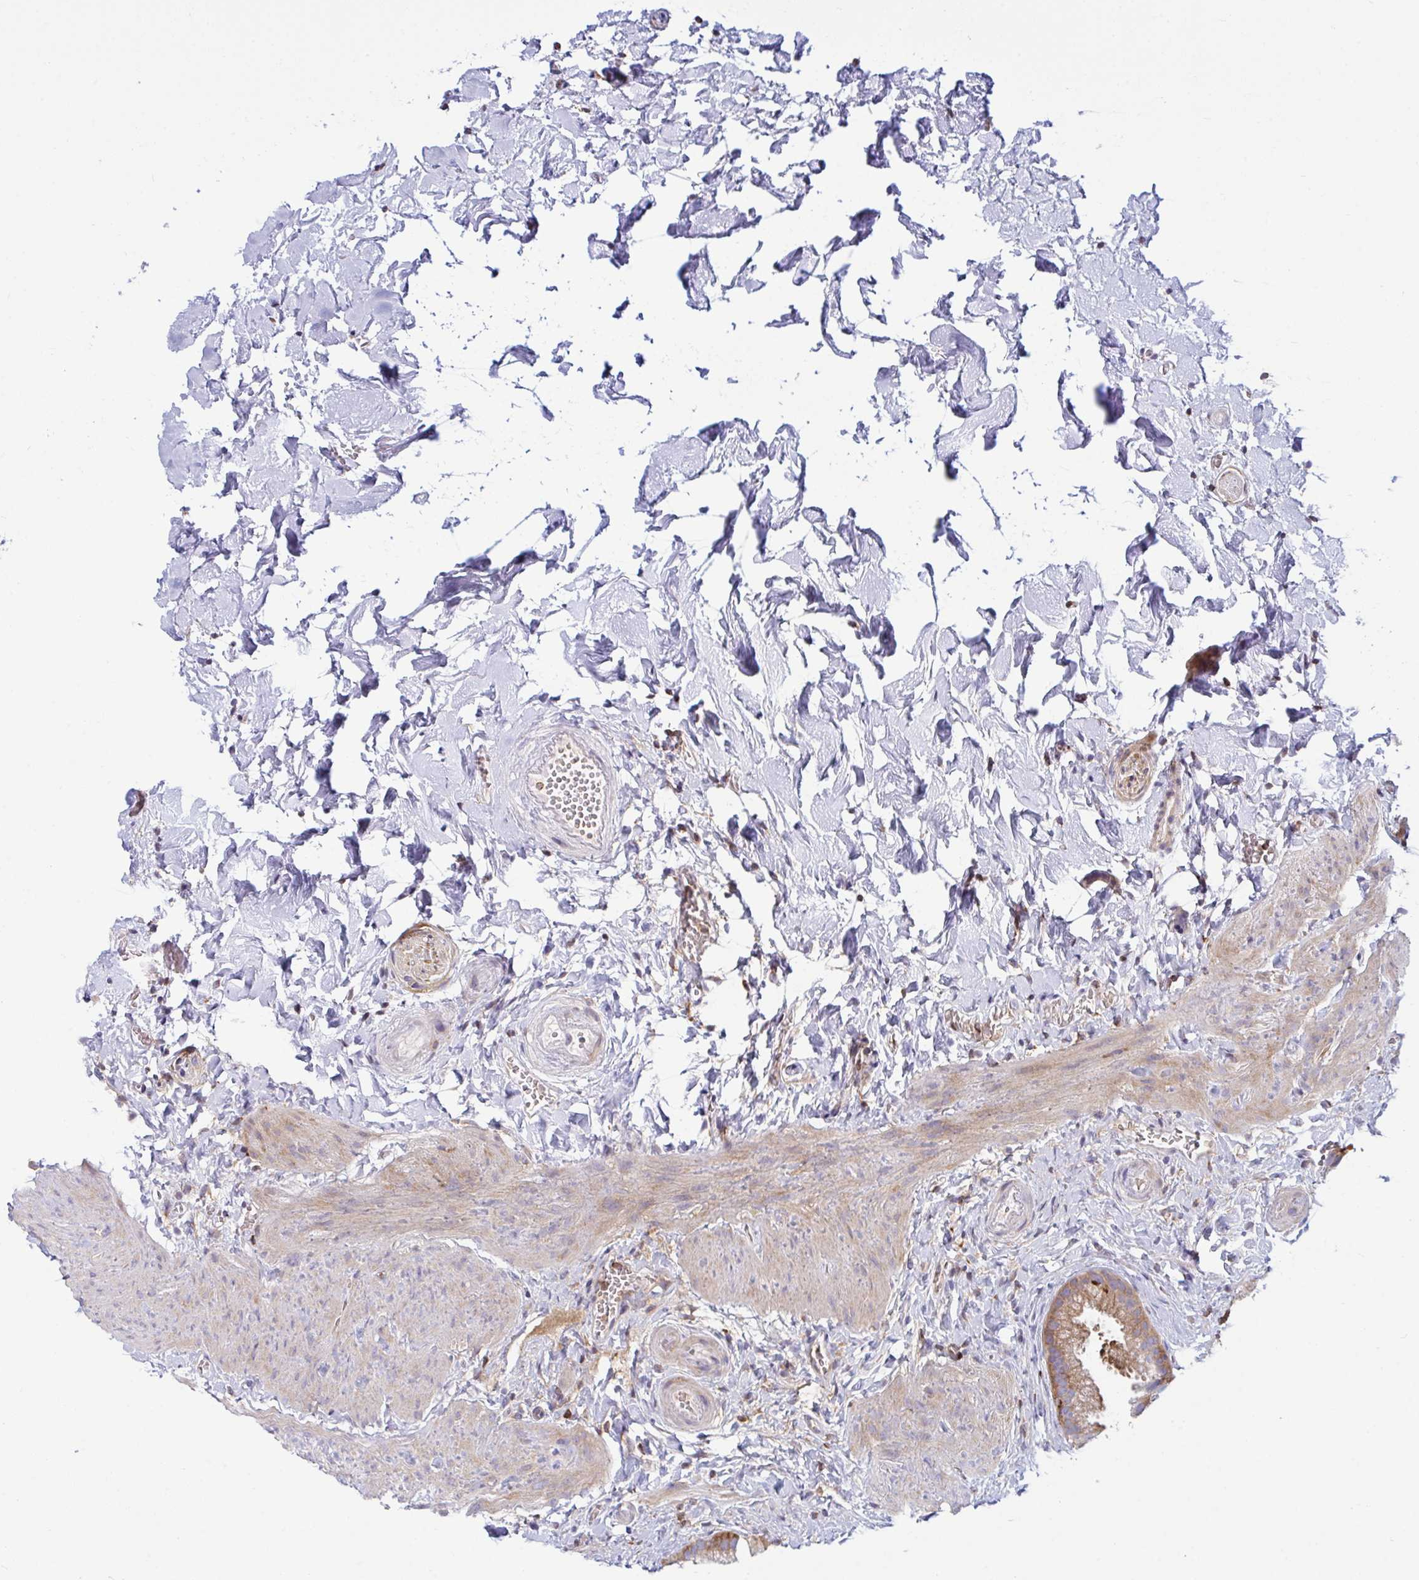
{"staining": {"intensity": "moderate", "quantity": "25%-75%", "location": "cytoplasmic/membranous"}, "tissue": "gallbladder", "cell_type": "Glandular cells", "image_type": "normal", "snomed": [{"axis": "morphology", "description": "Normal tissue, NOS"}, {"axis": "topography", "description": "Gallbladder"}], "caption": "Protein expression analysis of benign gallbladder demonstrates moderate cytoplasmic/membranous staining in approximately 25%-75% of glandular cells. Nuclei are stained in blue.", "gene": "TSC22D3", "patient": {"sex": "female", "age": 63}}